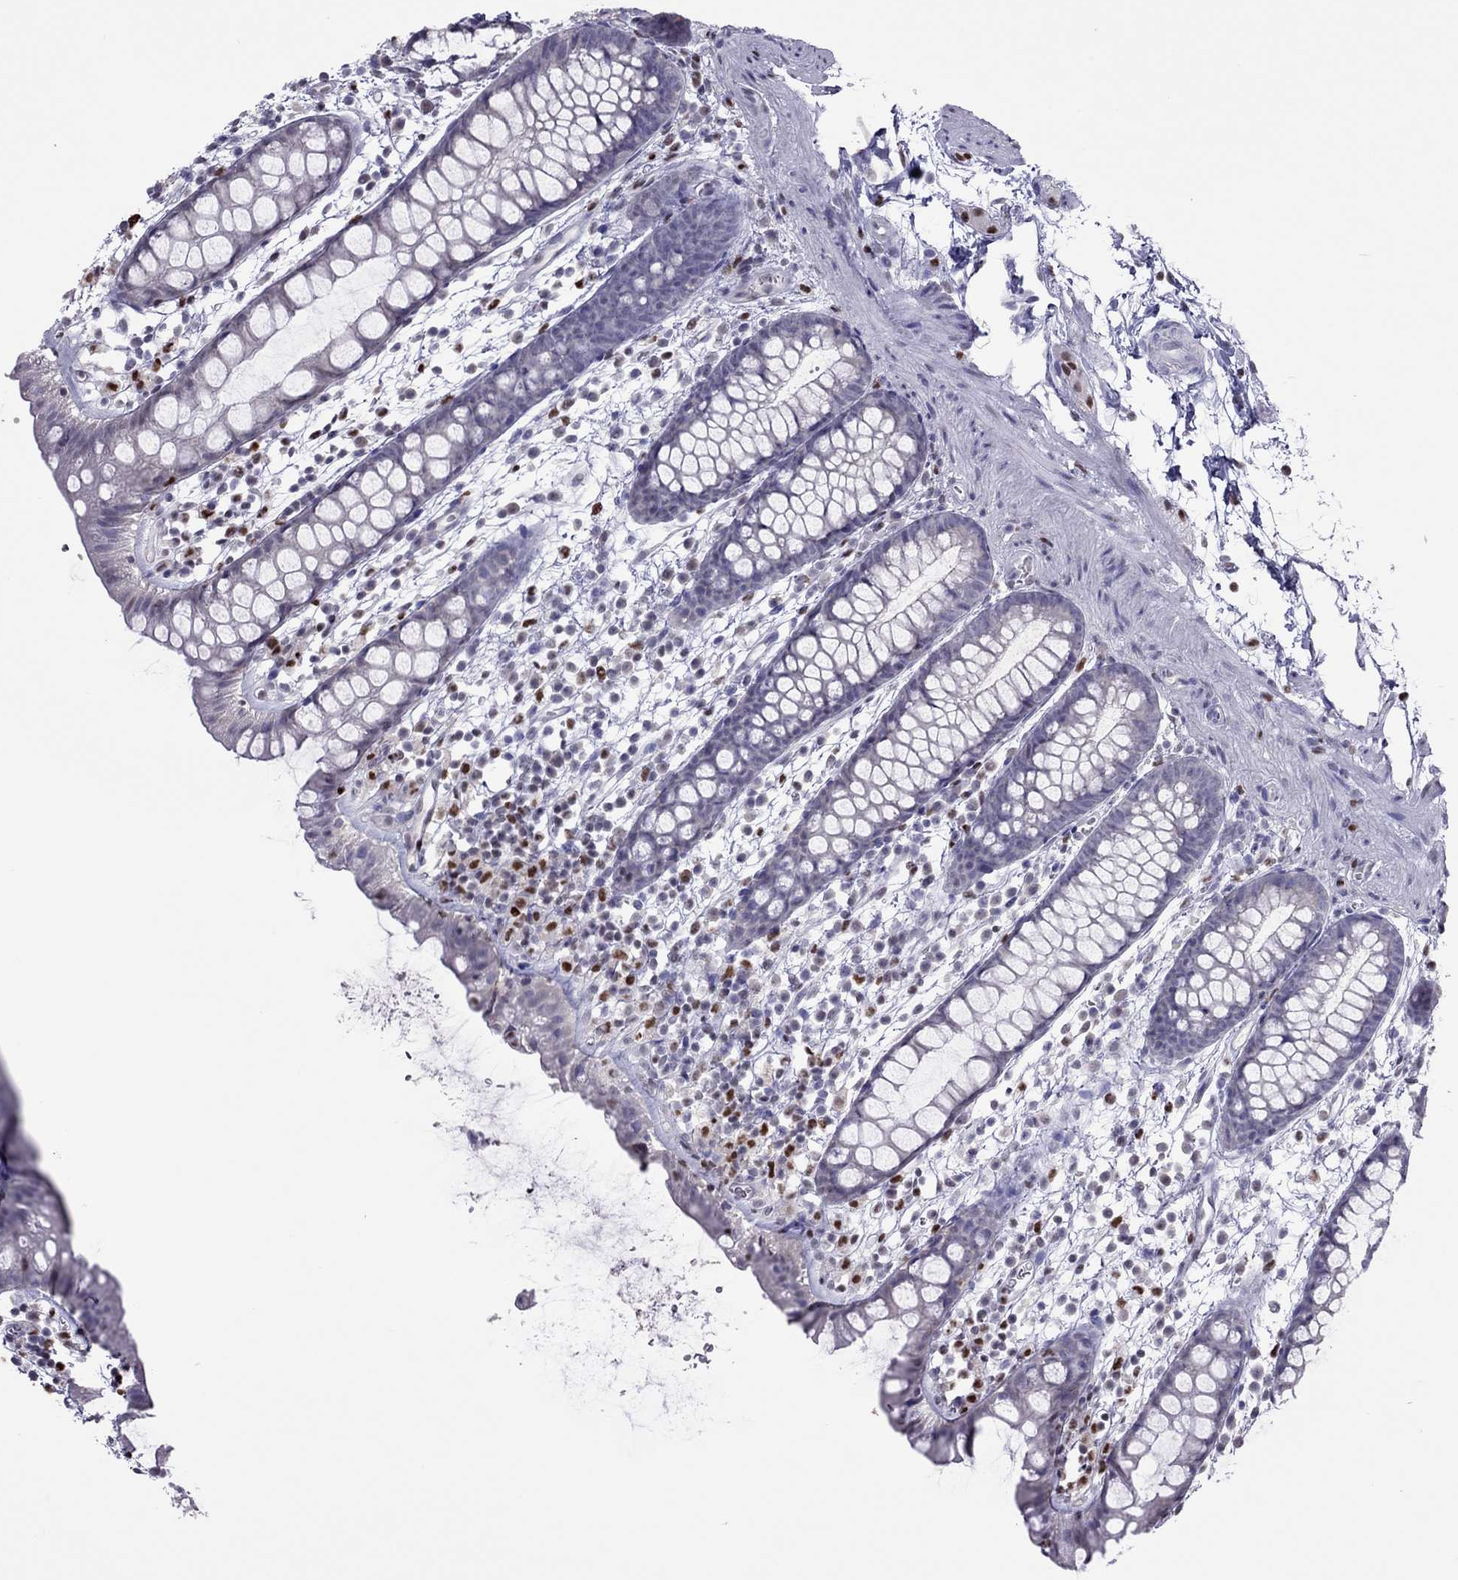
{"staining": {"intensity": "negative", "quantity": "none", "location": "none"}, "tissue": "rectum", "cell_type": "Glandular cells", "image_type": "normal", "snomed": [{"axis": "morphology", "description": "Normal tissue, NOS"}, {"axis": "topography", "description": "Rectum"}], "caption": "Rectum stained for a protein using IHC displays no staining glandular cells.", "gene": "SPINT3", "patient": {"sex": "male", "age": 57}}